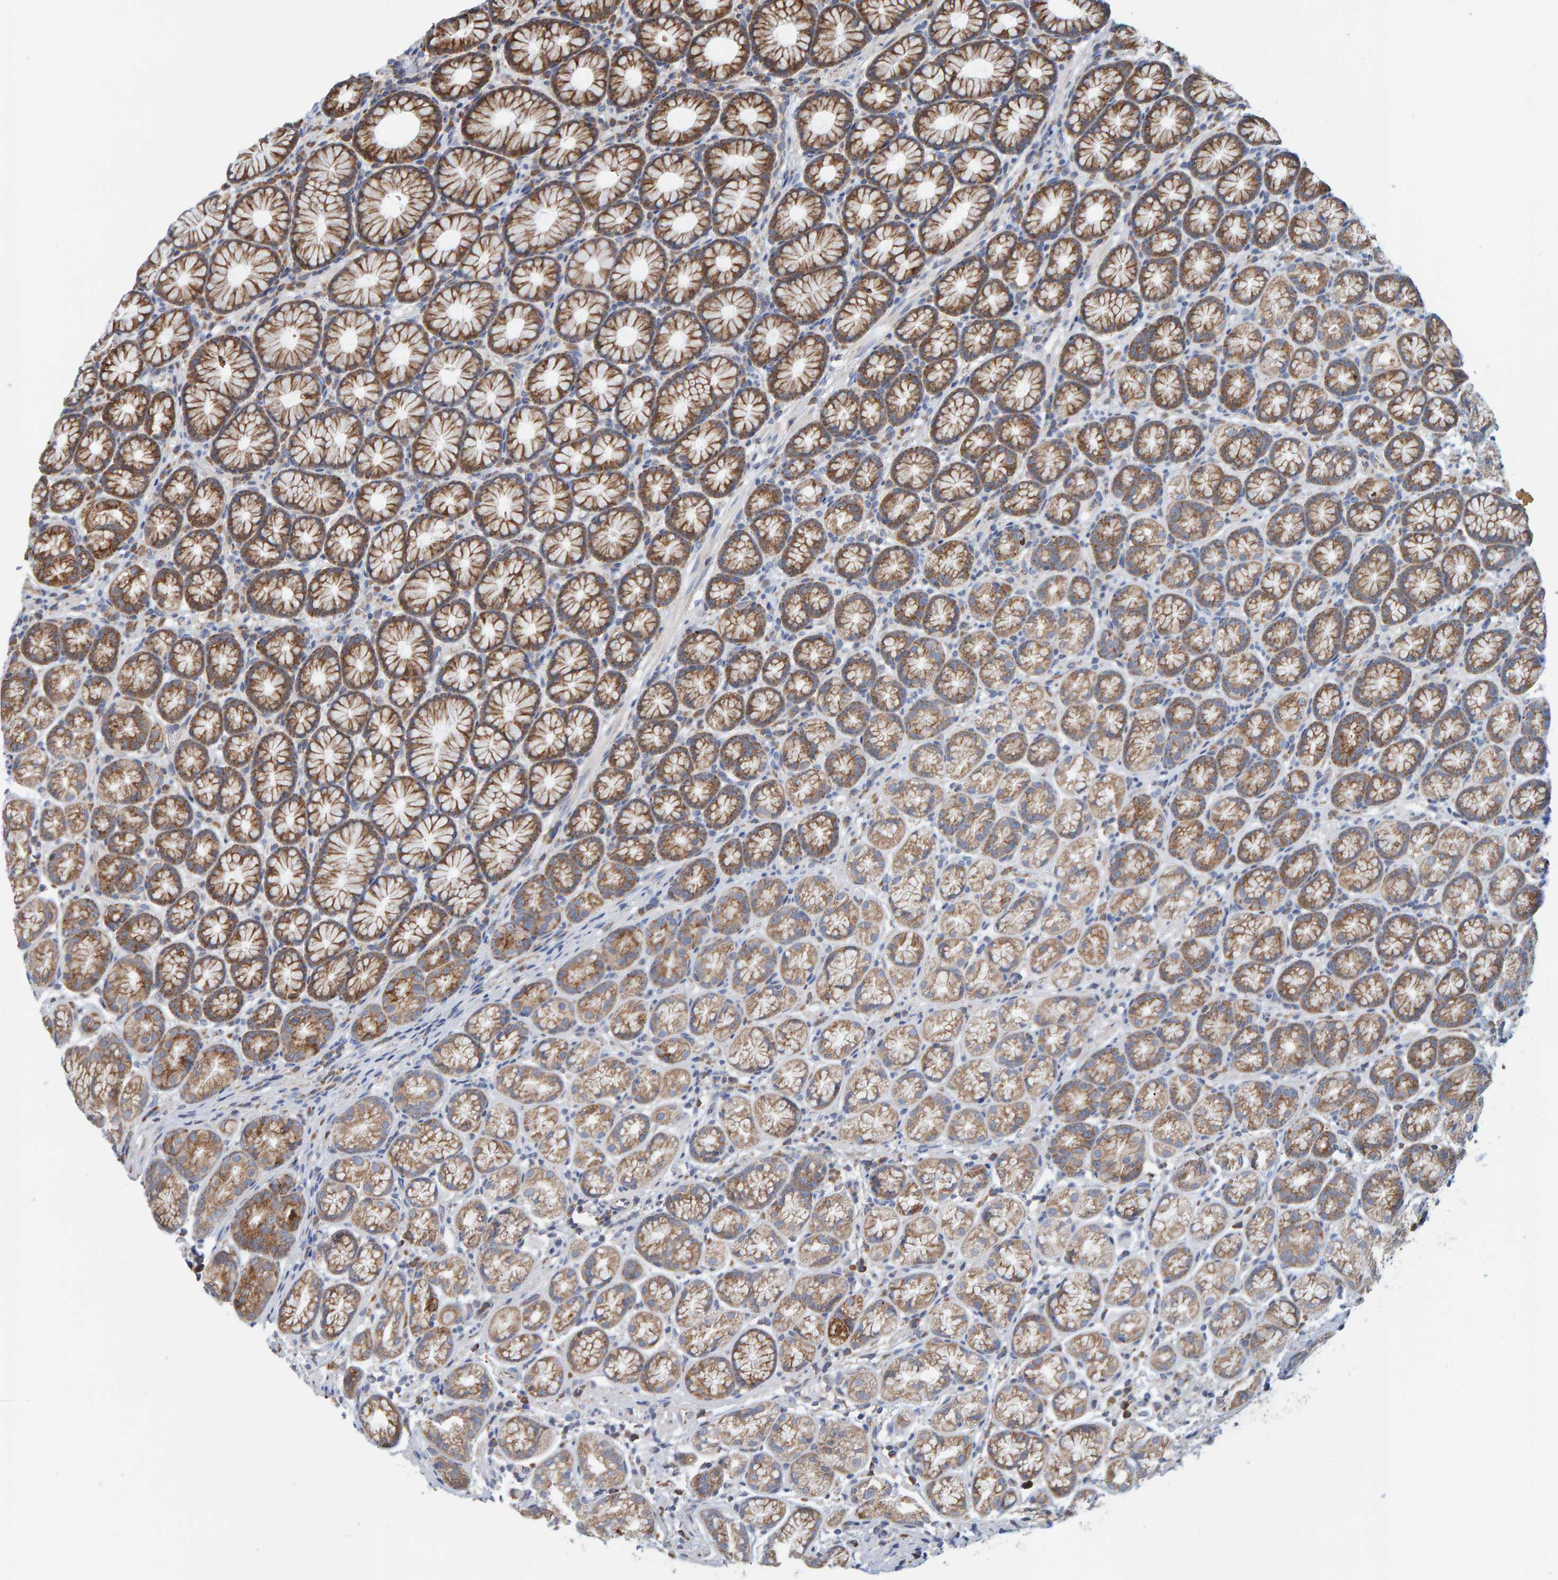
{"staining": {"intensity": "moderate", "quantity": ">75%", "location": "cytoplasmic/membranous"}, "tissue": "stomach", "cell_type": "Glandular cells", "image_type": "normal", "snomed": [{"axis": "morphology", "description": "Normal tissue, NOS"}, {"axis": "topography", "description": "Stomach"}], "caption": "IHC of unremarkable human stomach demonstrates medium levels of moderate cytoplasmic/membranous staining in about >75% of glandular cells.", "gene": "MRPL45", "patient": {"sex": "male", "age": 42}}